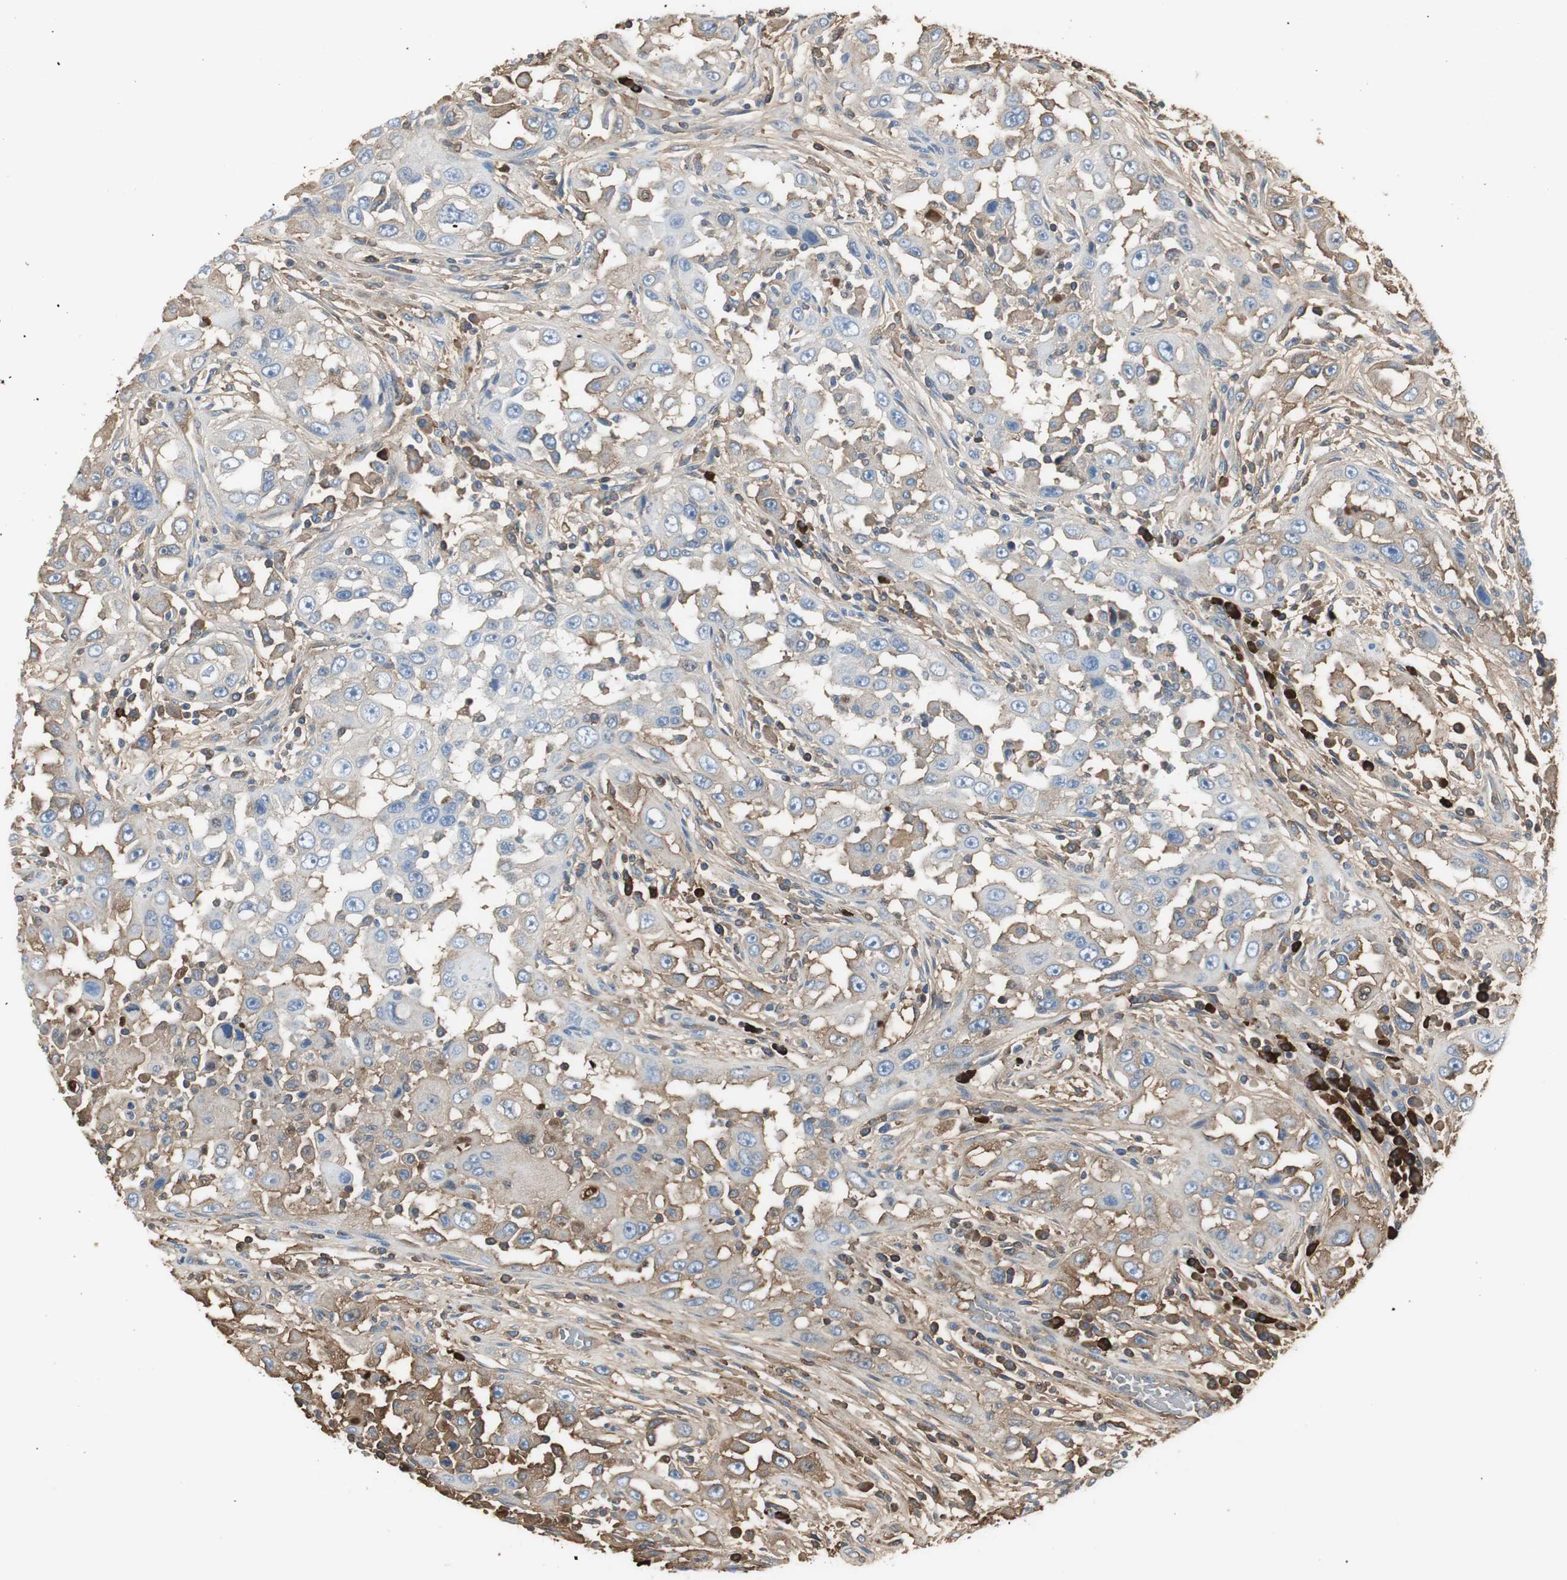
{"staining": {"intensity": "weak", "quantity": "25%-75%", "location": "cytoplasmic/membranous"}, "tissue": "head and neck cancer", "cell_type": "Tumor cells", "image_type": "cancer", "snomed": [{"axis": "morphology", "description": "Carcinoma, NOS"}, {"axis": "topography", "description": "Head-Neck"}], "caption": "About 25%-75% of tumor cells in human head and neck carcinoma reveal weak cytoplasmic/membranous protein staining as visualized by brown immunohistochemical staining.", "gene": "IGHA1", "patient": {"sex": "male", "age": 87}}